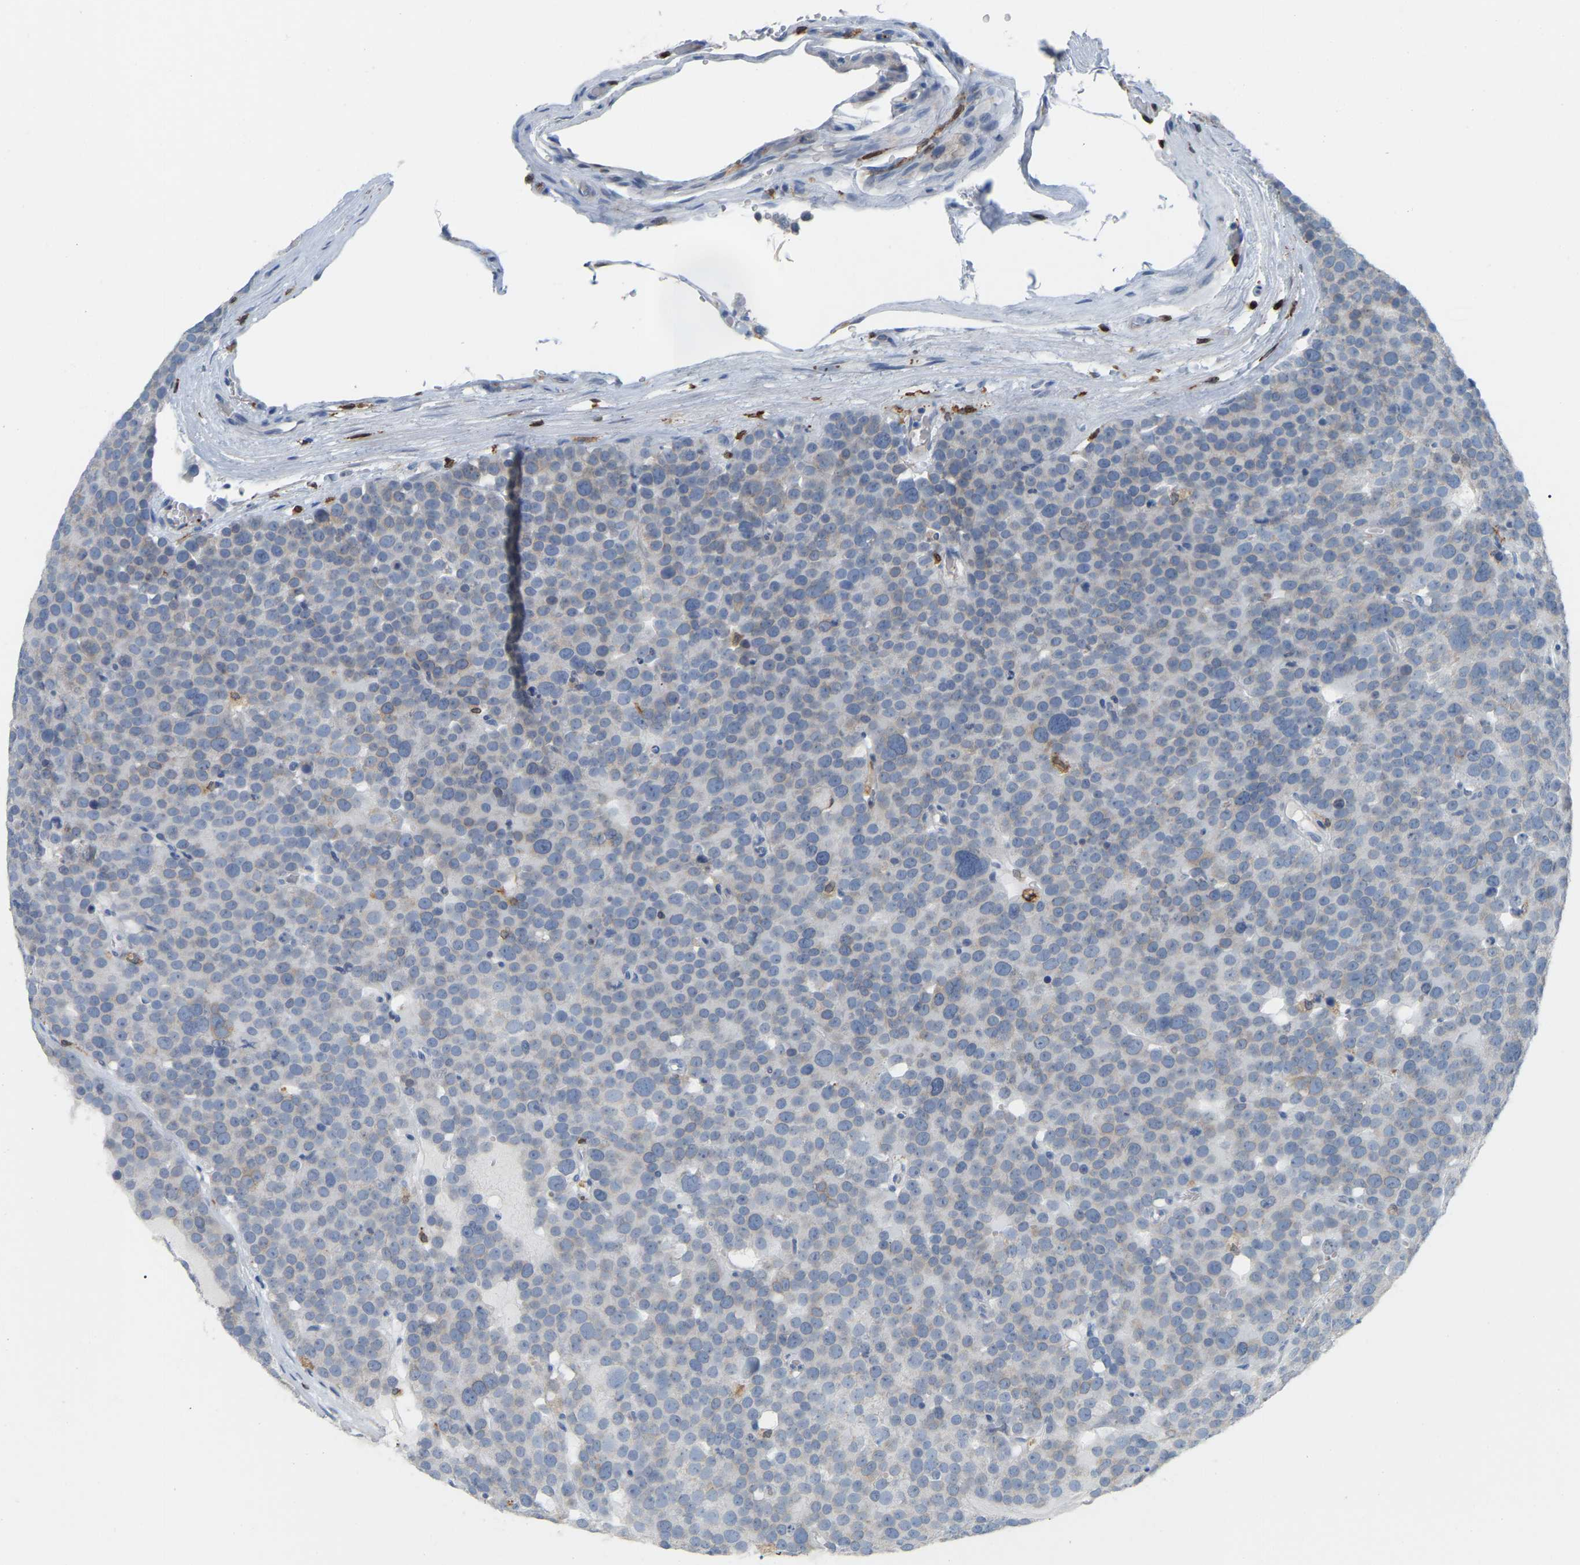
{"staining": {"intensity": "weak", "quantity": "<25%", "location": "cytoplasmic/membranous"}, "tissue": "testis cancer", "cell_type": "Tumor cells", "image_type": "cancer", "snomed": [{"axis": "morphology", "description": "Seminoma, NOS"}, {"axis": "topography", "description": "Testis"}], "caption": "Testis seminoma was stained to show a protein in brown. There is no significant expression in tumor cells.", "gene": "PTGS1", "patient": {"sex": "male", "age": 71}}